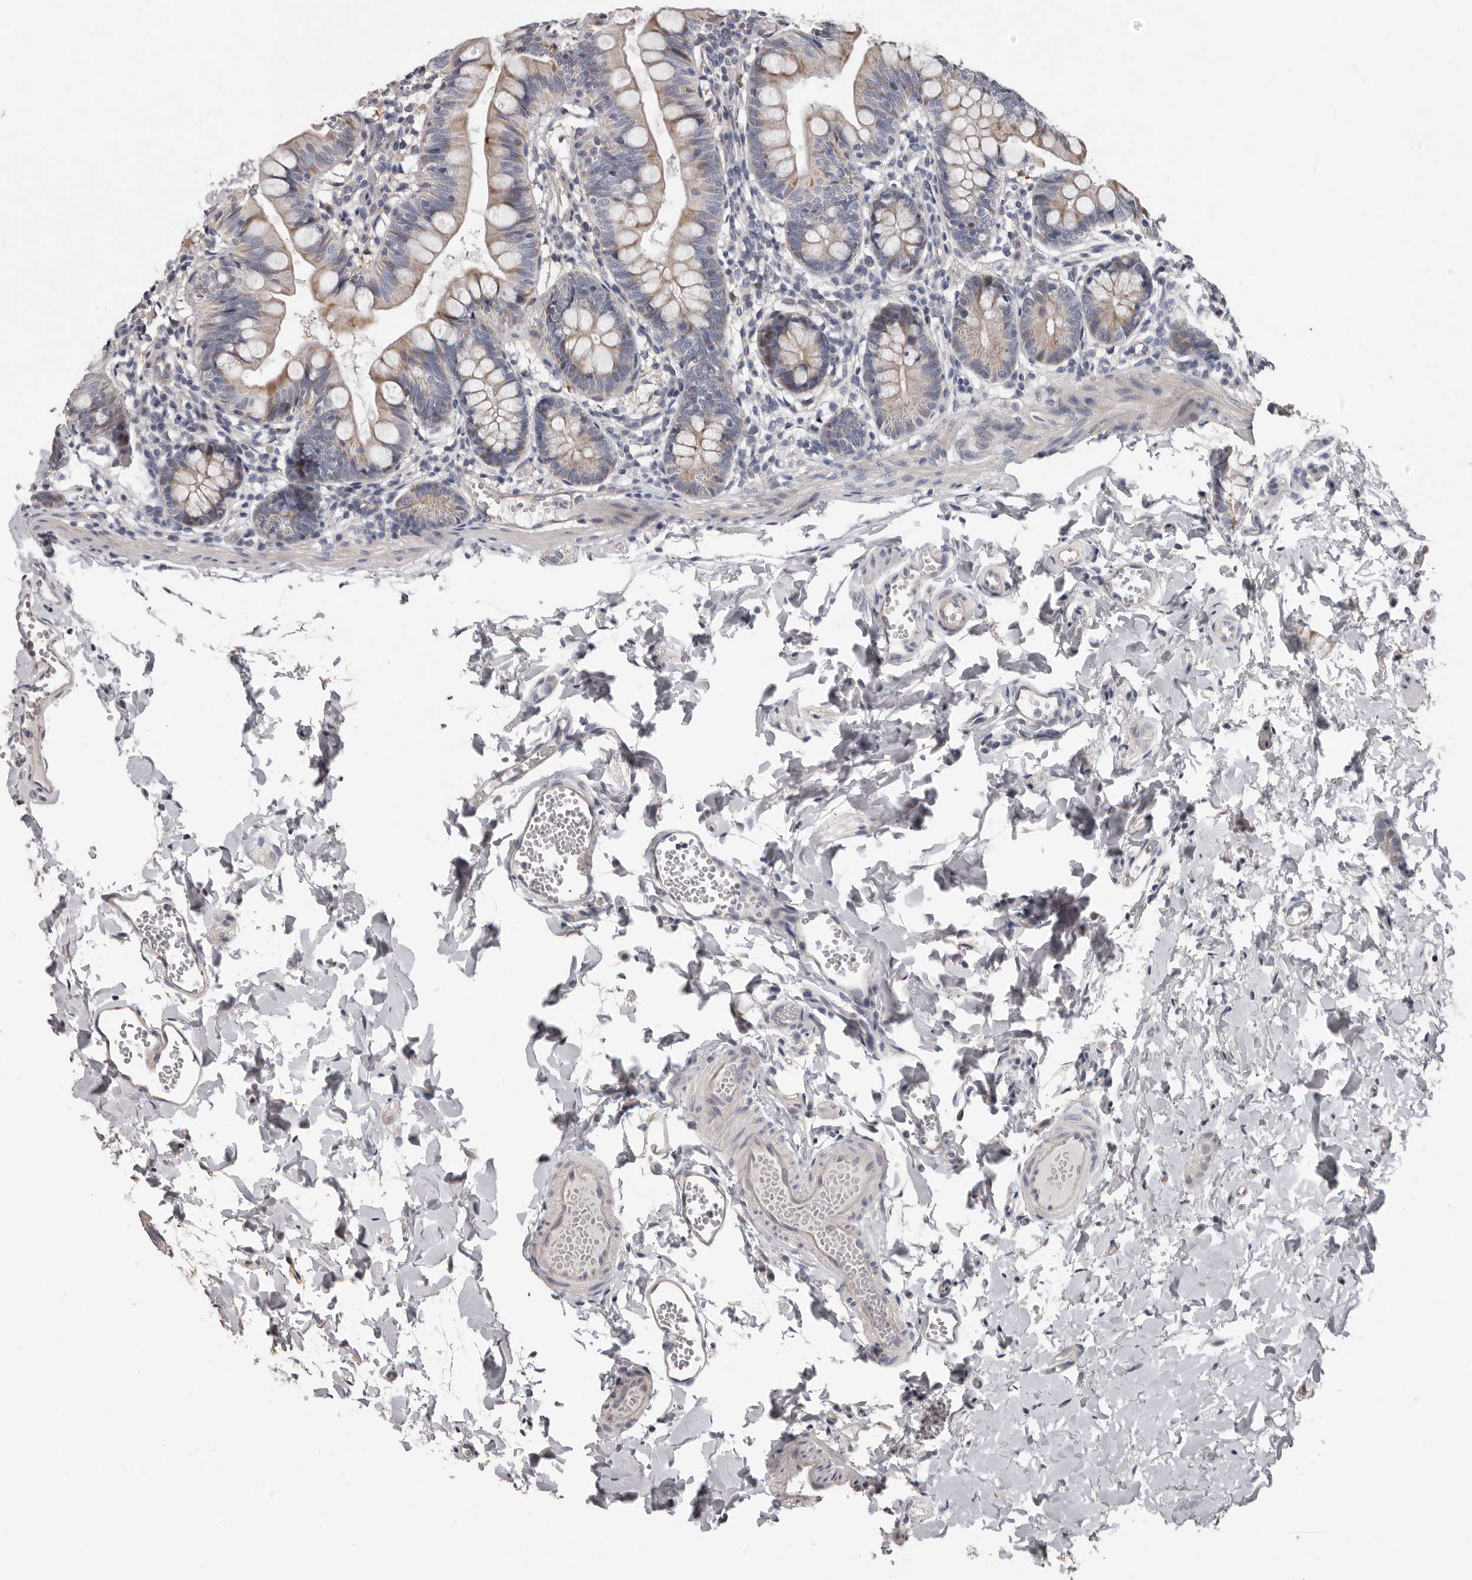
{"staining": {"intensity": "moderate", "quantity": ">75%", "location": "cytoplasmic/membranous"}, "tissue": "small intestine", "cell_type": "Glandular cells", "image_type": "normal", "snomed": [{"axis": "morphology", "description": "Normal tissue, NOS"}, {"axis": "topography", "description": "Small intestine"}], "caption": "Immunohistochemical staining of benign small intestine displays medium levels of moderate cytoplasmic/membranous staining in approximately >75% of glandular cells.", "gene": "RNF217", "patient": {"sex": "male", "age": 7}}